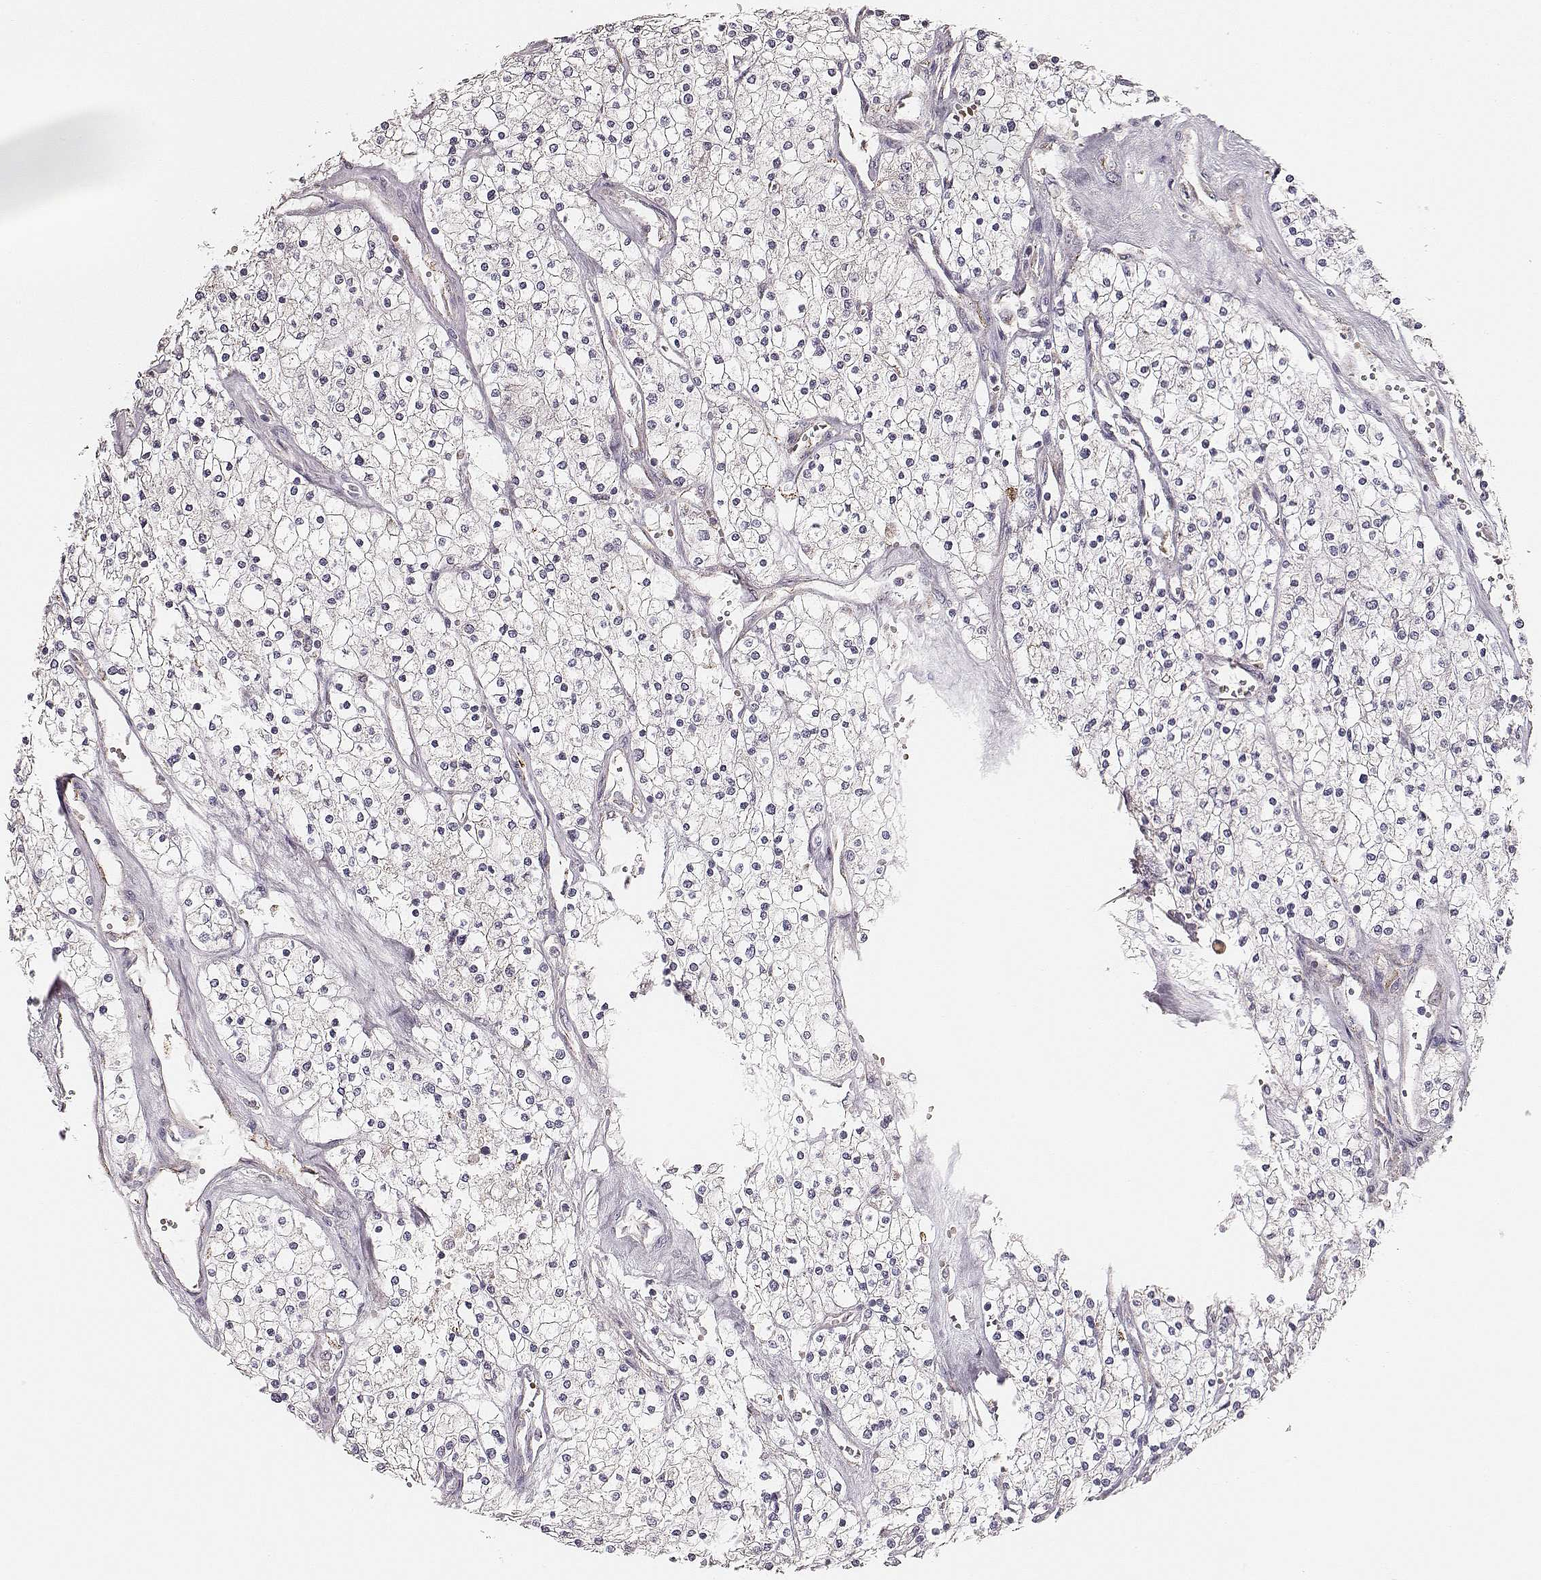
{"staining": {"intensity": "negative", "quantity": "none", "location": "none"}, "tissue": "renal cancer", "cell_type": "Tumor cells", "image_type": "cancer", "snomed": [{"axis": "morphology", "description": "Adenocarcinoma, NOS"}, {"axis": "topography", "description": "Kidney"}], "caption": "Micrograph shows no significant protein staining in tumor cells of renal cancer (adenocarcinoma).", "gene": "TUFM", "patient": {"sex": "male", "age": 80}}